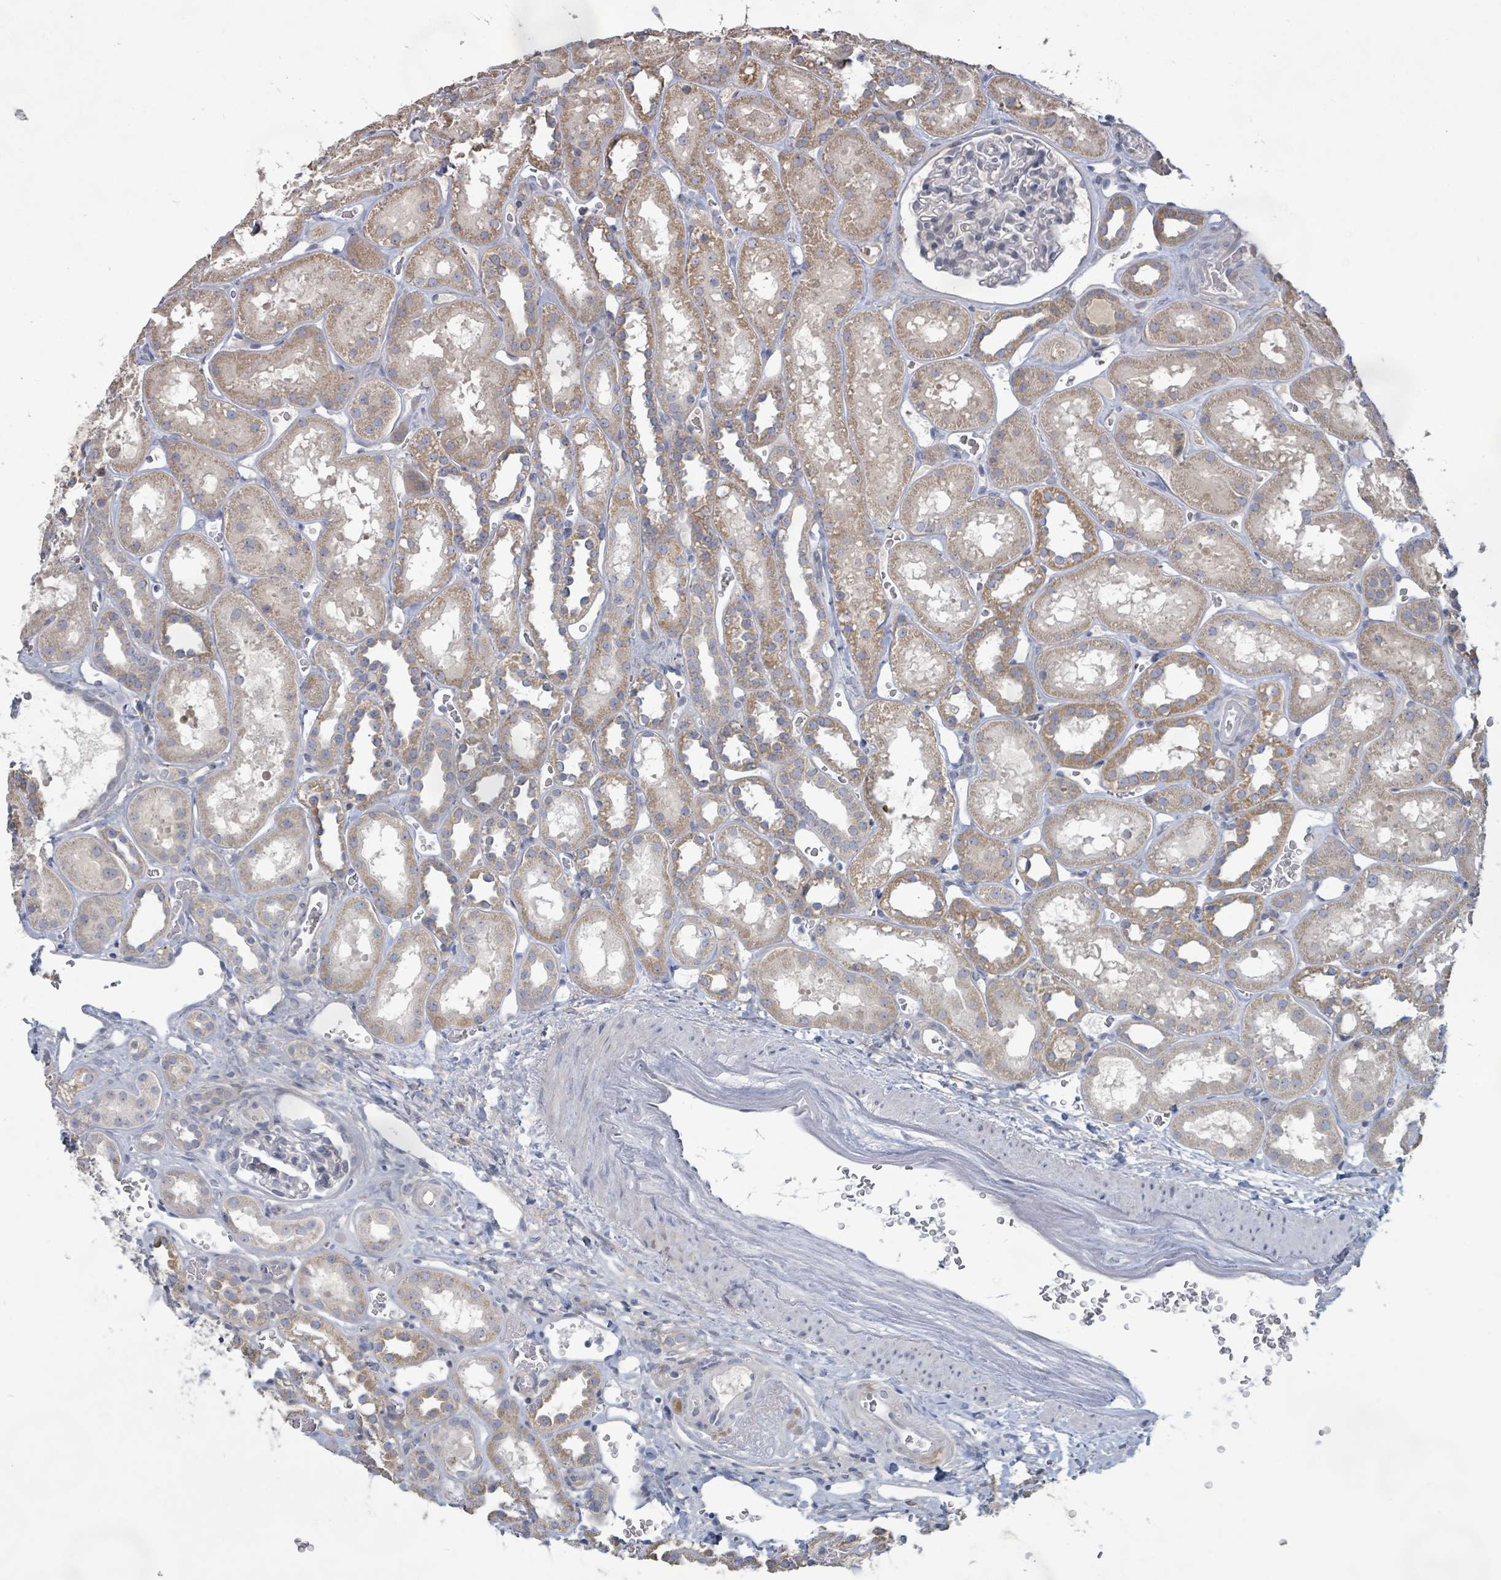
{"staining": {"intensity": "negative", "quantity": "none", "location": "none"}, "tissue": "kidney", "cell_type": "Cells in glomeruli", "image_type": "normal", "snomed": [{"axis": "morphology", "description": "Normal tissue, NOS"}, {"axis": "topography", "description": "Kidney"}], "caption": "A histopathology image of kidney stained for a protein demonstrates no brown staining in cells in glomeruli. Nuclei are stained in blue.", "gene": "KCNS2", "patient": {"sex": "female", "age": 41}}